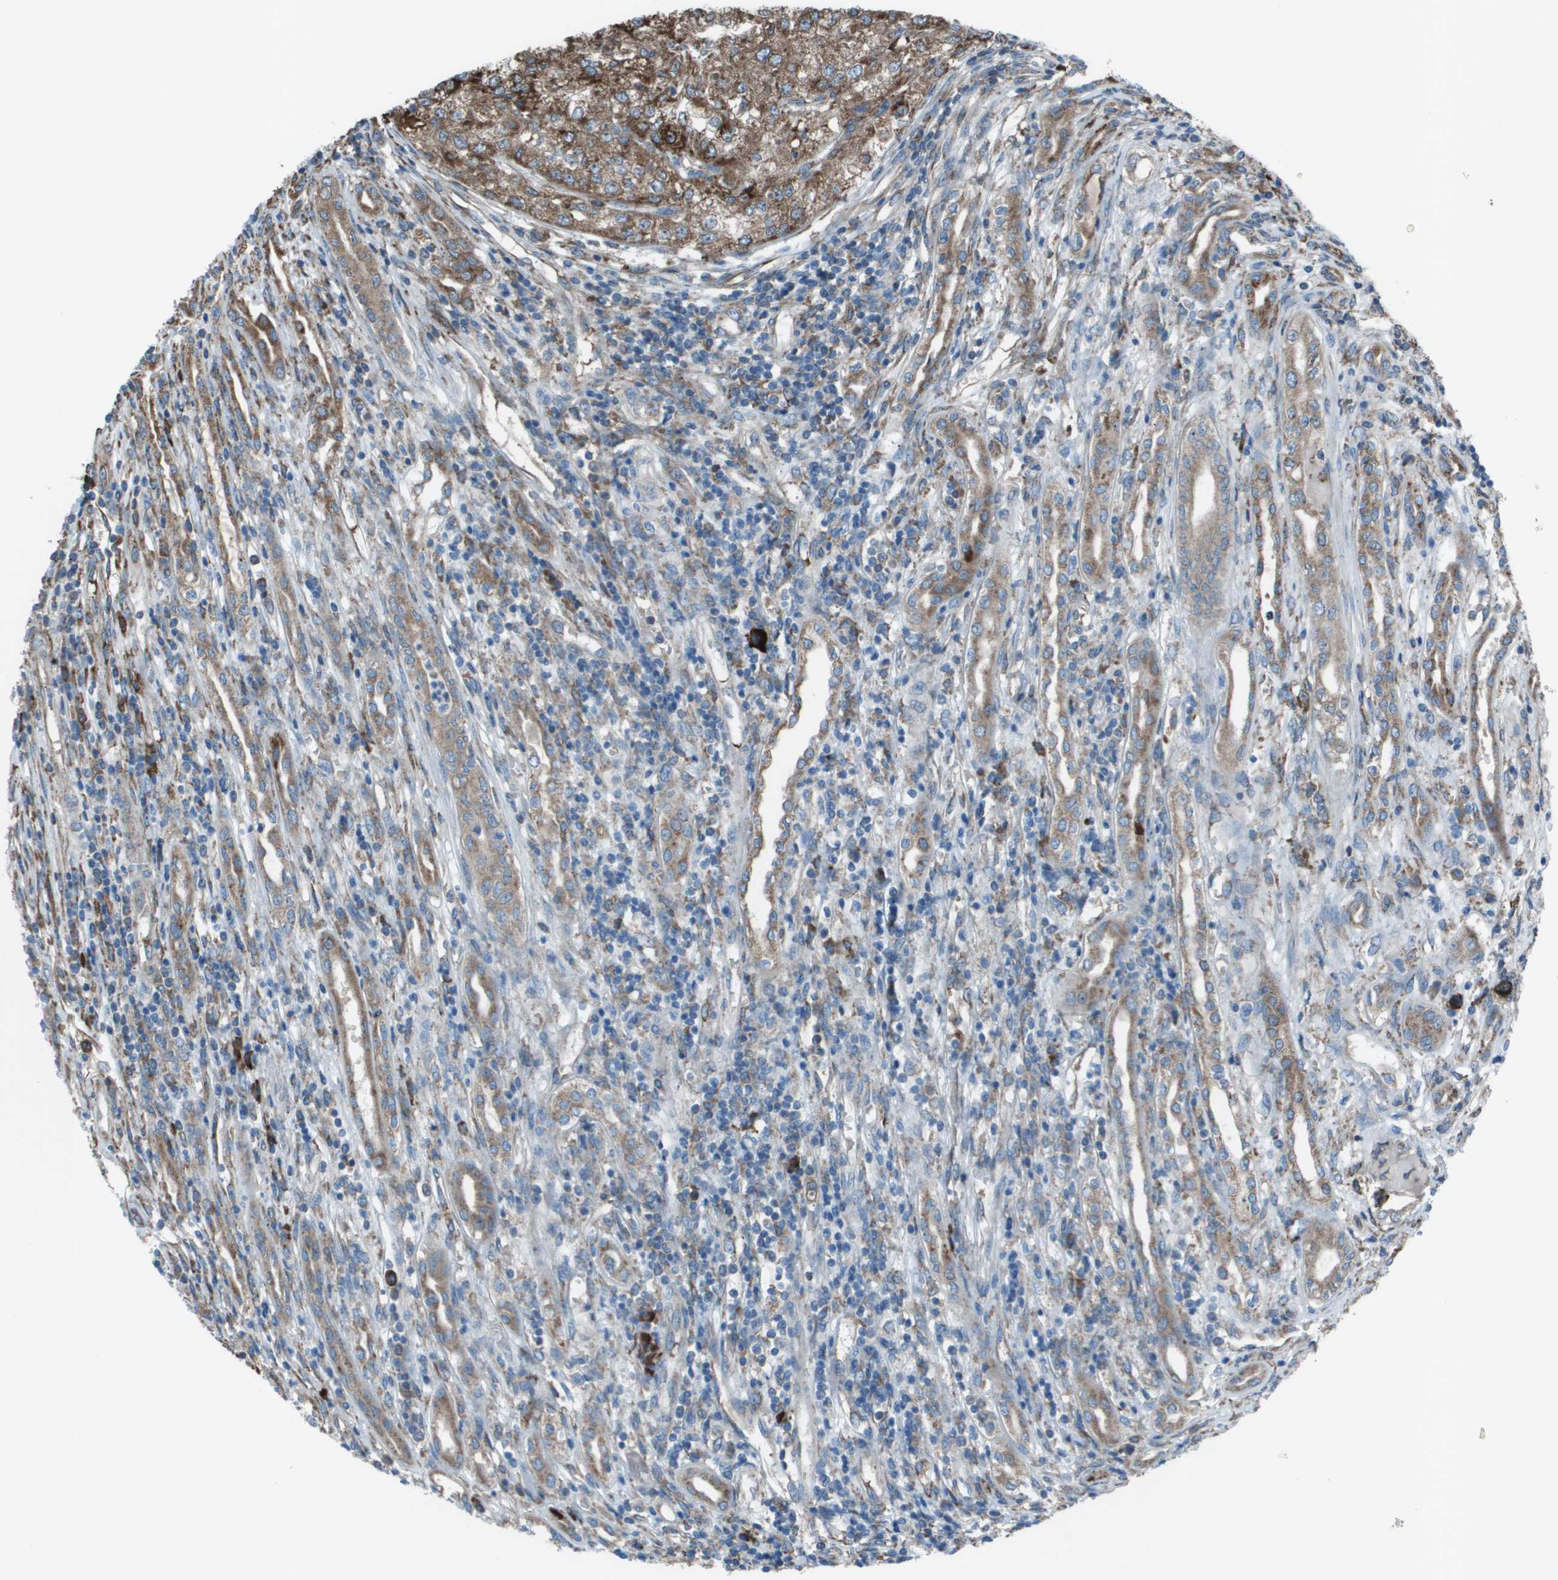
{"staining": {"intensity": "moderate", "quantity": ">75%", "location": "cytoplasmic/membranous"}, "tissue": "renal cancer", "cell_type": "Tumor cells", "image_type": "cancer", "snomed": [{"axis": "morphology", "description": "Adenocarcinoma, NOS"}, {"axis": "topography", "description": "Kidney"}], "caption": "This photomicrograph exhibits IHC staining of human adenocarcinoma (renal), with medium moderate cytoplasmic/membranous positivity in about >75% of tumor cells.", "gene": "UTS2", "patient": {"sex": "female", "age": 54}}